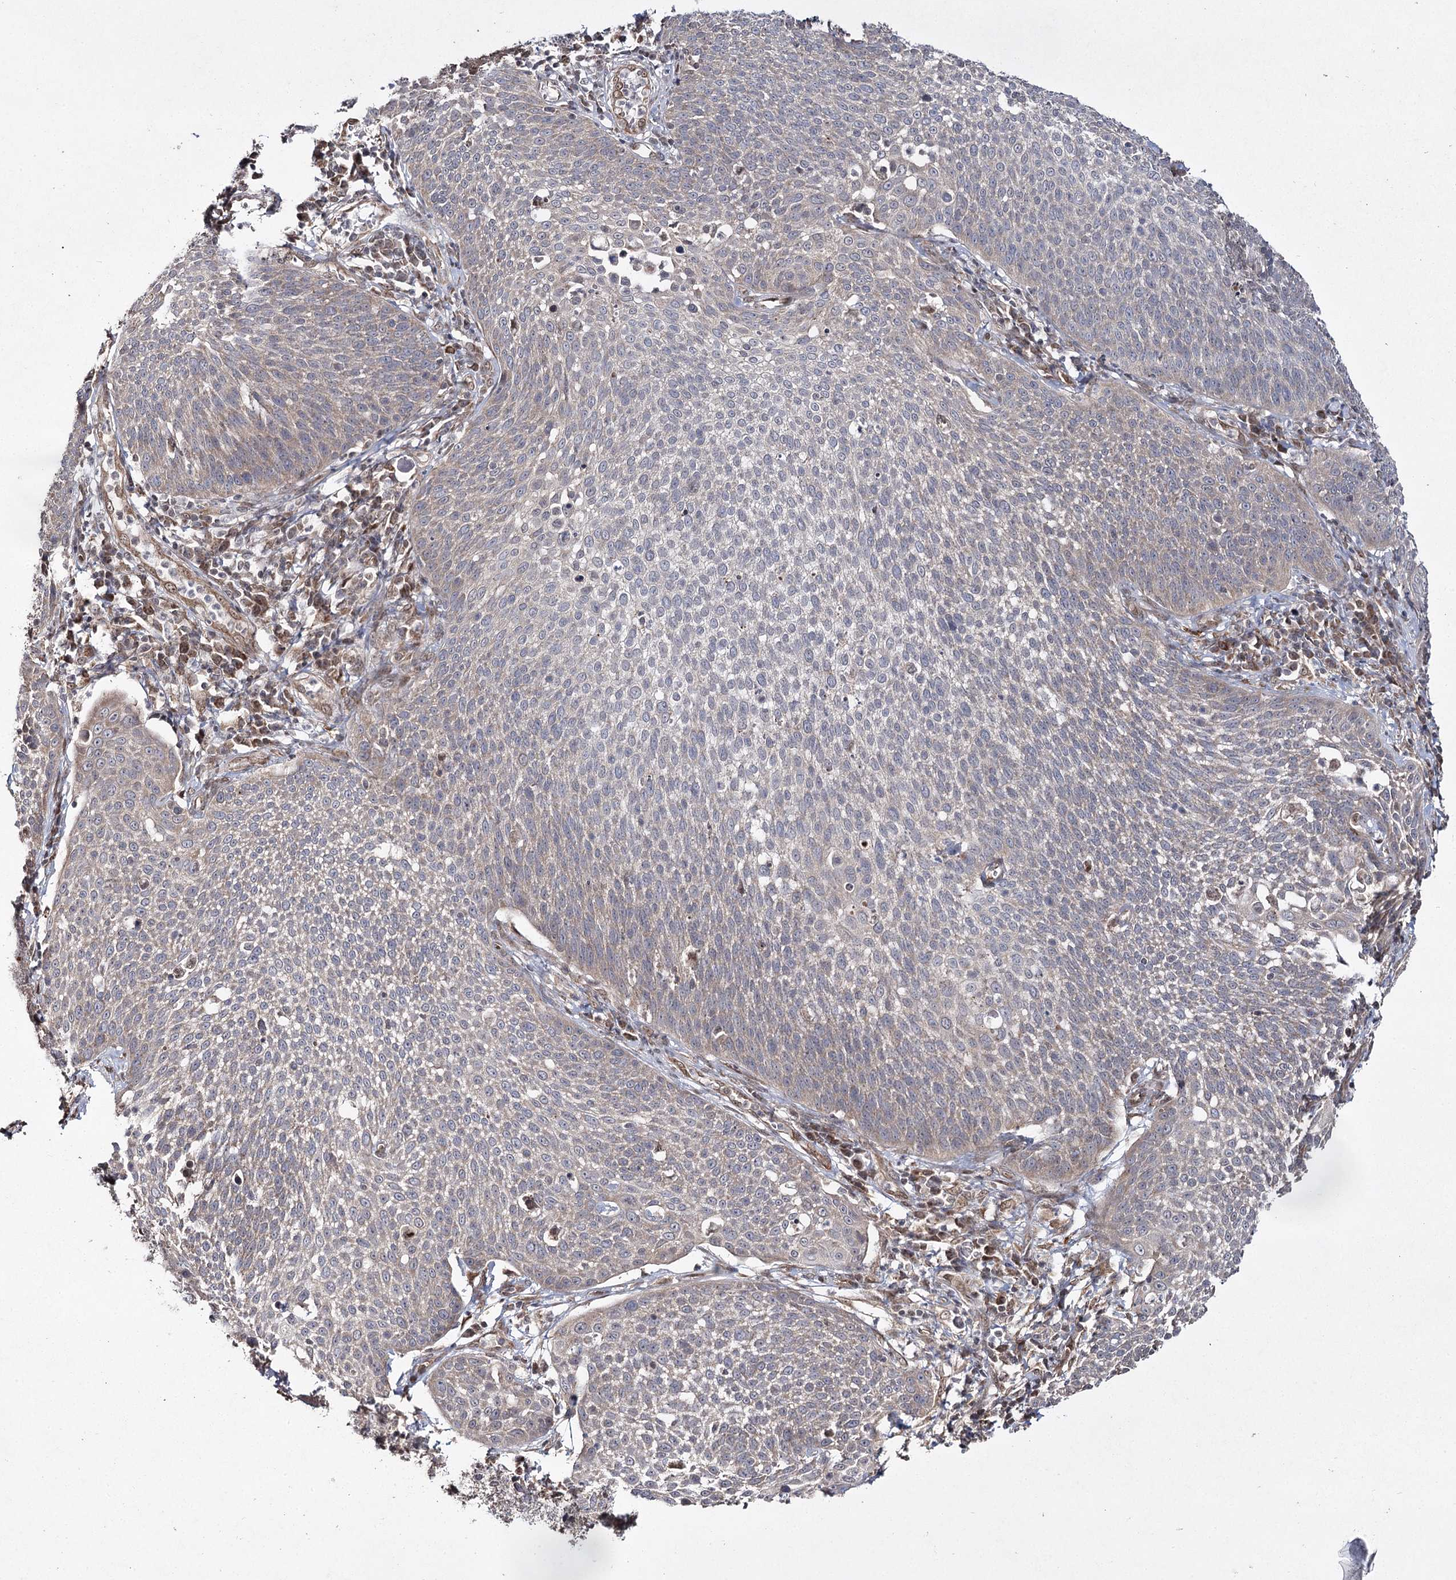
{"staining": {"intensity": "weak", "quantity": "<25%", "location": "cytoplasmic/membranous"}, "tissue": "cervical cancer", "cell_type": "Tumor cells", "image_type": "cancer", "snomed": [{"axis": "morphology", "description": "Squamous cell carcinoma, NOS"}, {"axis": "topography", "description": "Cervix"}], "caption": "The histopathology image exhibits no staining of tumor cells in cervical cancer (squamous cell carcinoma).", "gene": "TRNT1", "patient": {"sex": "female", "age": 34}}